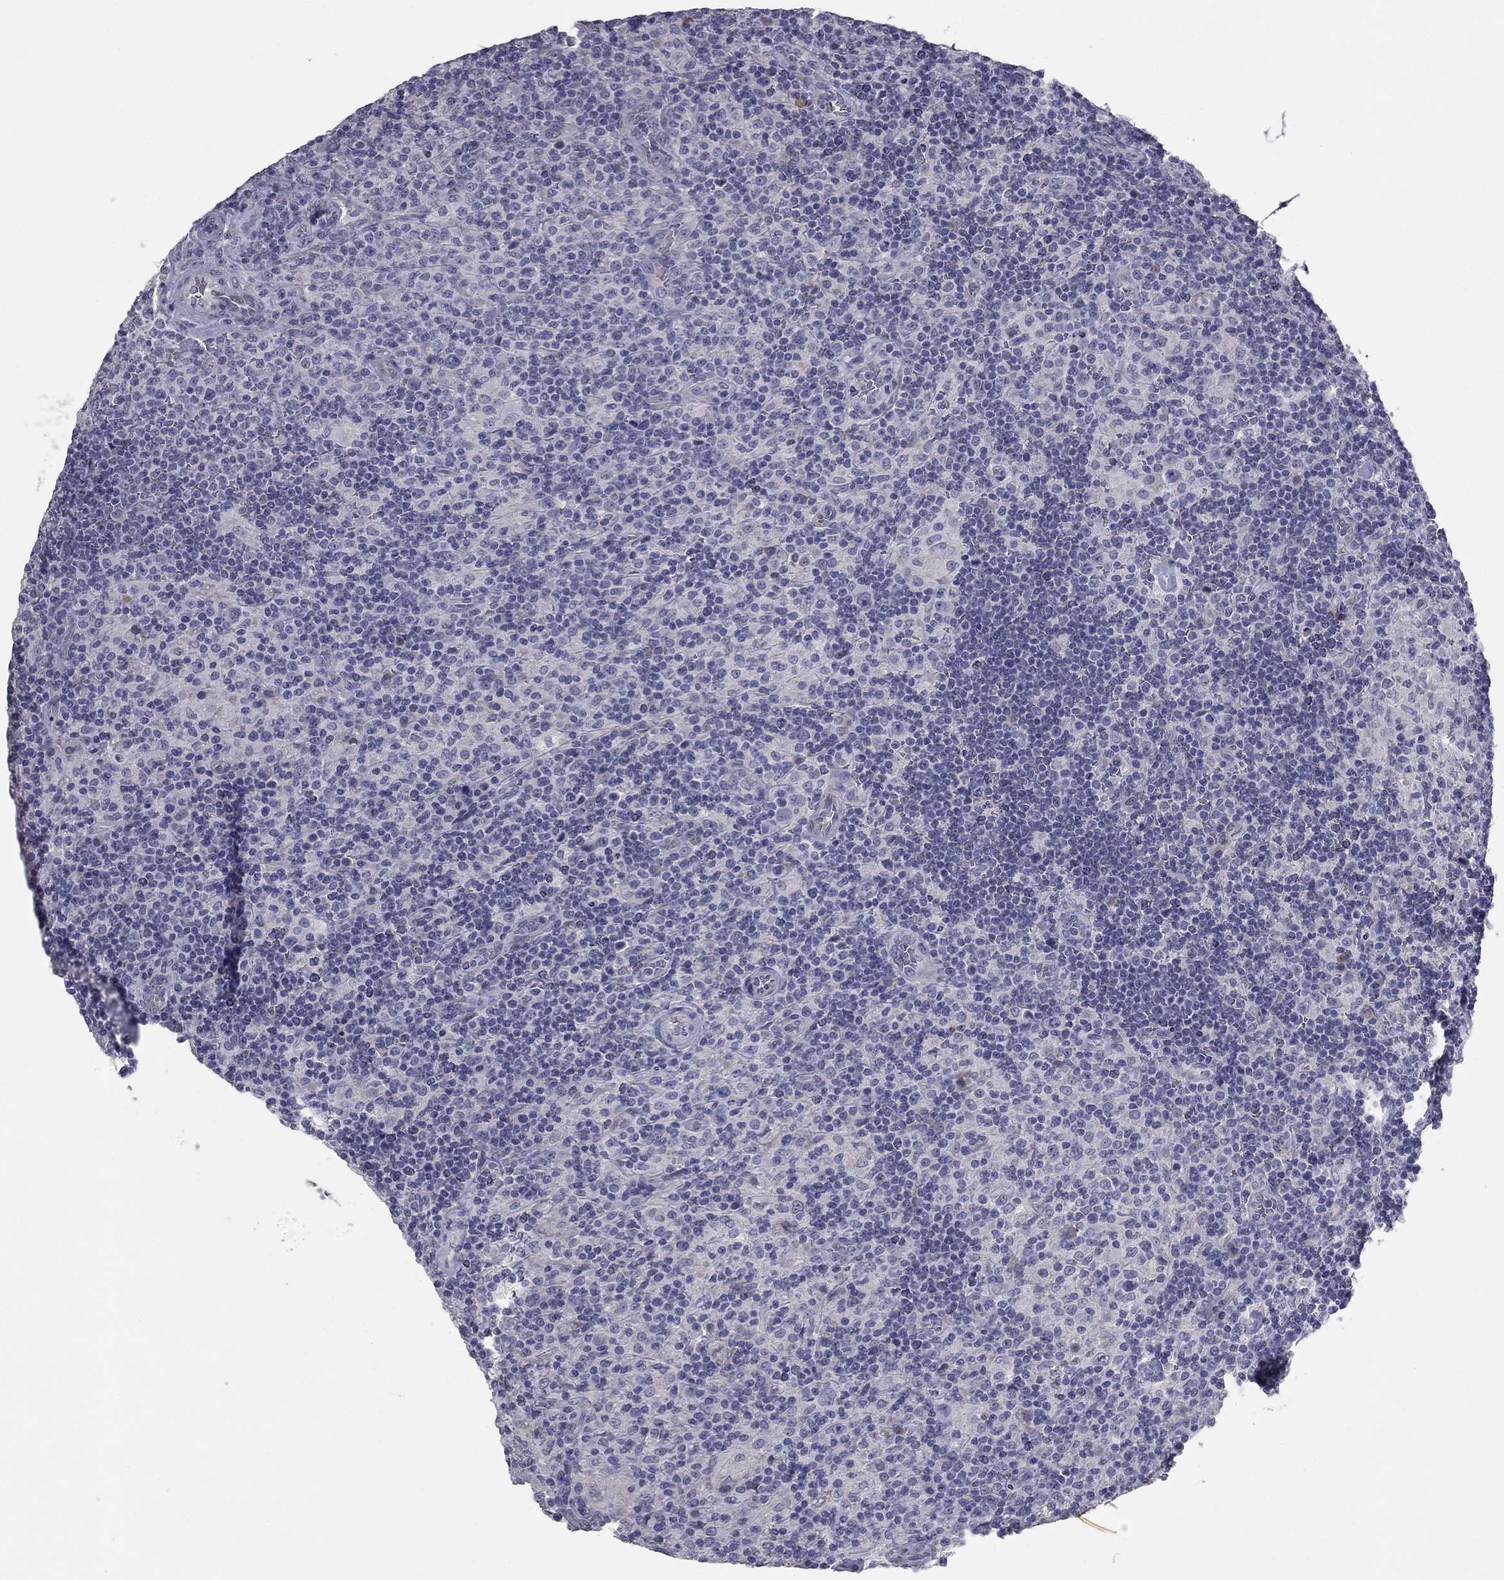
{"staining": {"intensity": "negative", "quantity": "none", "location": "none"}, "tissue": "lymphoma", "cell_type": "Tumor cells", "image_type": "cancer", "snomed": [{"axis": "morphology", "description": "Hodgkin's disease, NOS"}, {"axis": "topography", "description": "Lymph node"}], "caption": "Hodgkin's disease was stained to show a protein in brown. There is no significant expression in tumor cells. Nuclei are stained in blue.", "gene": "PRRT2", "patient": {"sex": "male", "age": 70}}